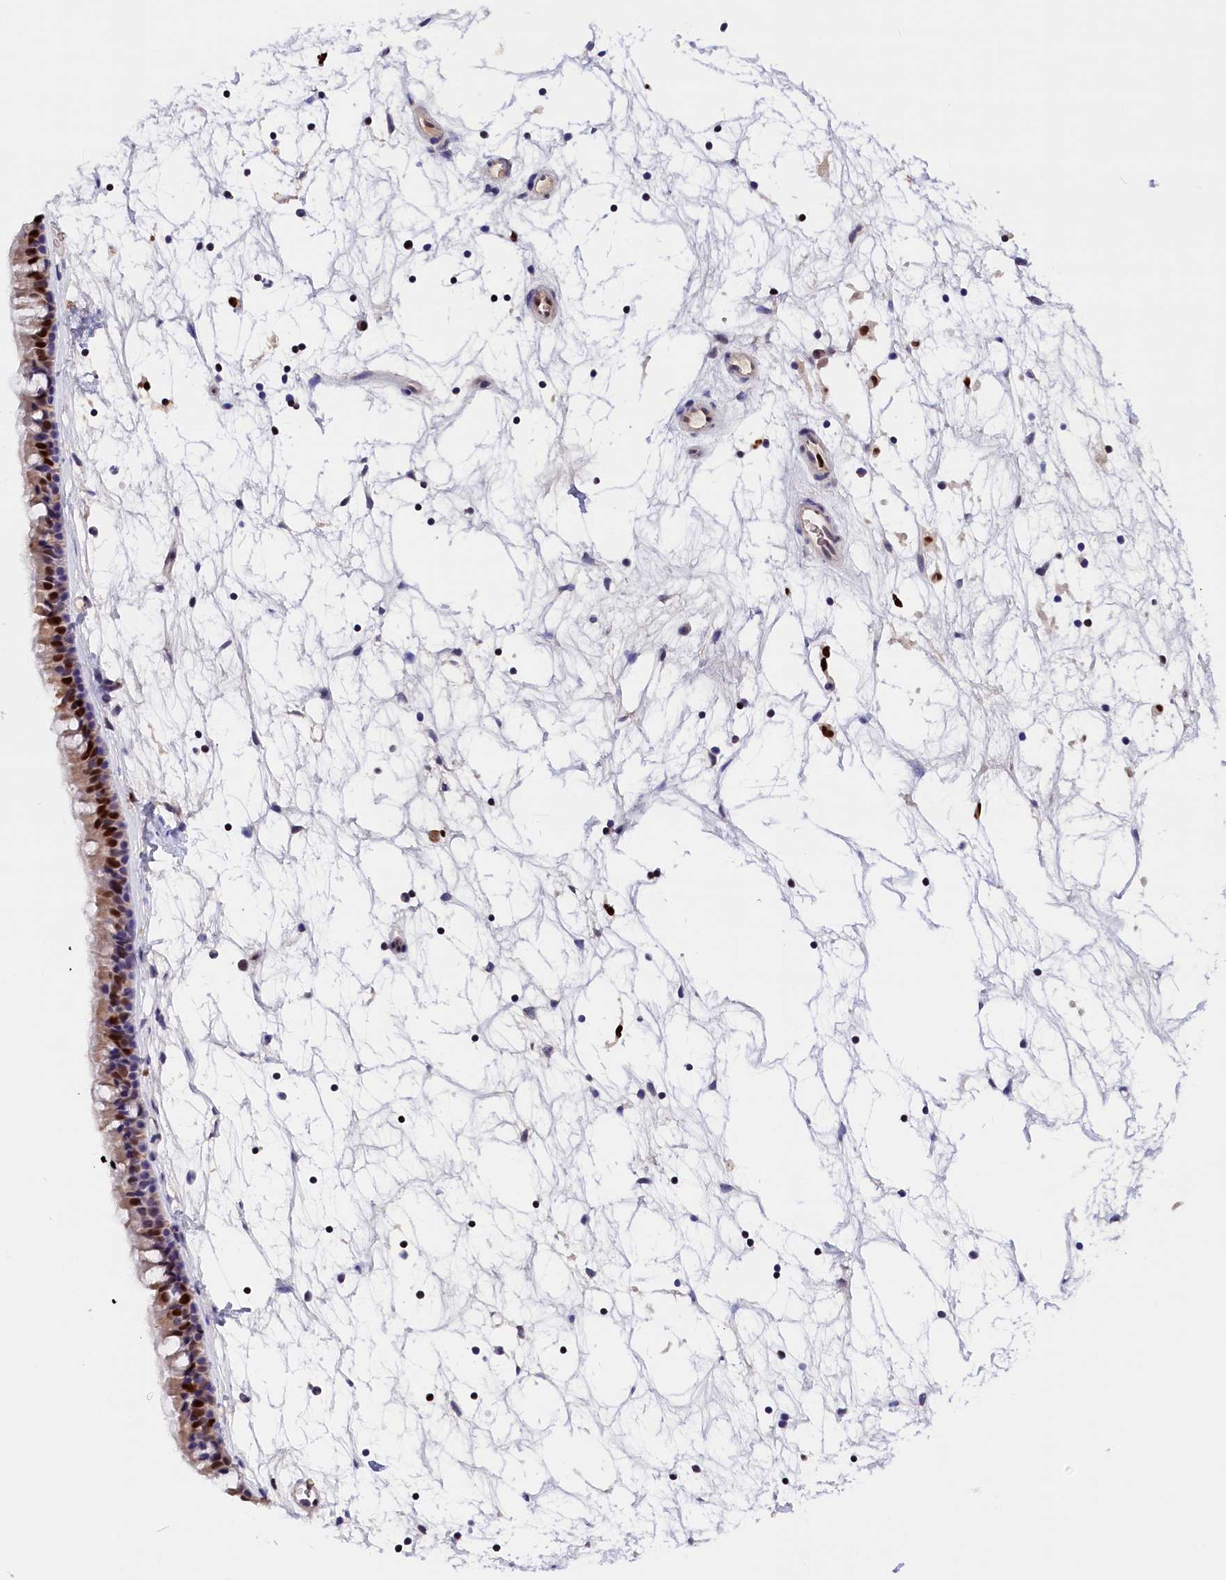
{"staining": {"intensity": "strong", "quantity": "25%-75%", "location": "nuclear"}, "tissue": "nasopharynx", "cell_type": "Respiratory epithelial cells", "image_type": "normal", "snomed": [{"axis": "morphology", "description": "Normal tissue, NOS"}, {"axis": "topography", "description": "Nasopharynx"}], "caption": "IHC (DAB) staining of normal human nasopharynx displays strong nuclear protein expression in about 25%-75% of respiratory epithelial cells.", "gene": "BTBD9", "patient": {"sex": "male", "age": 64}}